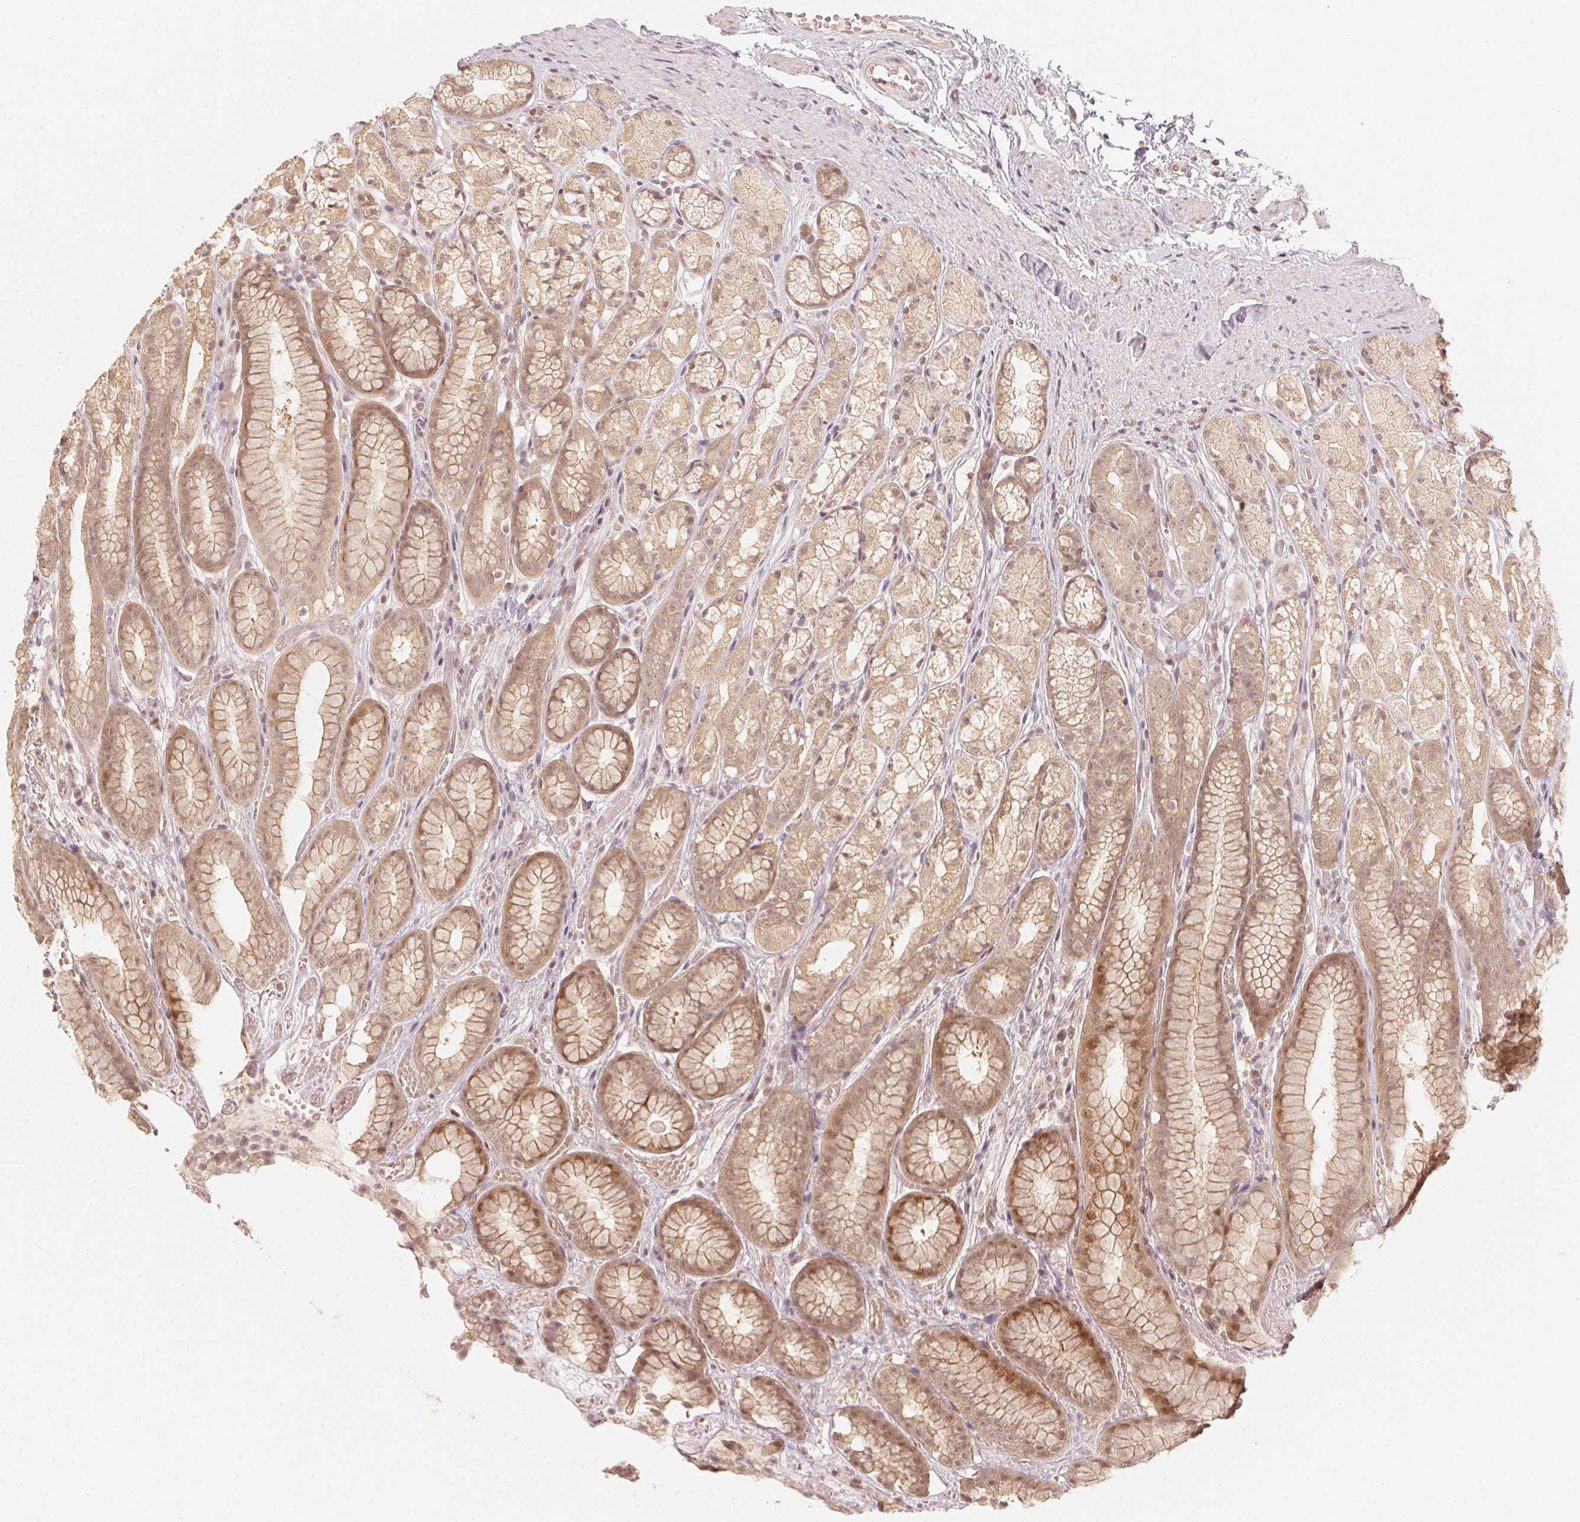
{"staining": {"intensity": "moderate", "quantity": ">75%", "location": "cytoplasmic/membranous,nuclear"}, "tissue": "stomach", "cell_type": "Glandular cells", "image_type": "normal", "snomed": [{"axis": "morphology", "description": "Normal tissue, NOS"}, {"axis": "topography", "description": "Stomach"}], "caption": "Immunohistochemical staining of unremarkable stomach demonstrates medium levels of moderate cytoplasmic/membranous,nuclear expression in about >75% of glandular cells. Nuclei are stained in blue.", "gene": "UBE2L3", "patient": {"sex": "male", "age": 70}}